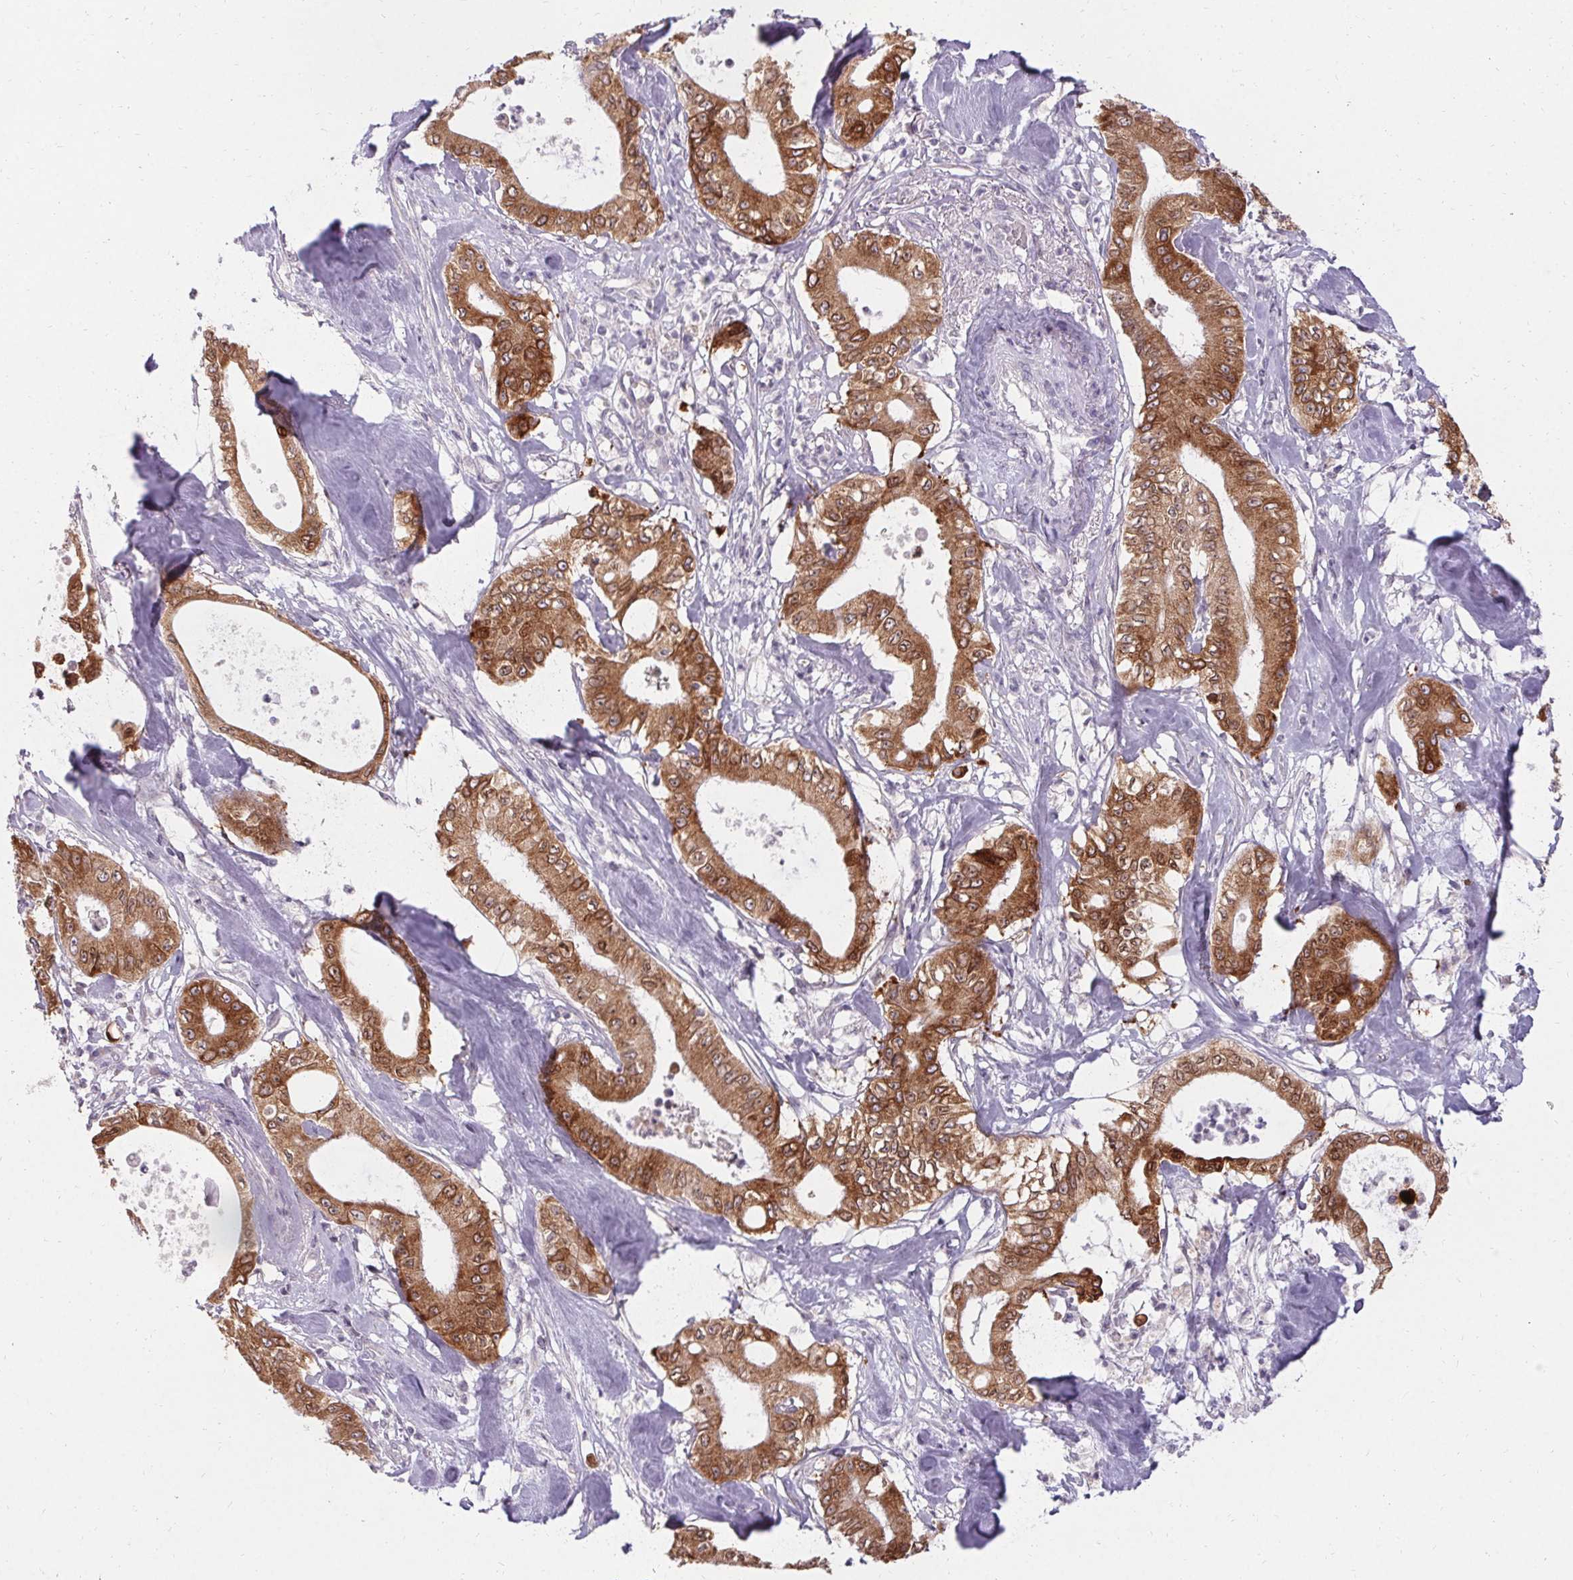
{"staining": {"intensity": "moderate", "quantity": ">75%", "location": "cytoplasmic/membranous,nuclear"}, "tissue": "pancreatic cancer", "cell_type": "Tumor cells", "image_type": "cancer", "snomed": [{"axis": "morphology", "description": "Adenocarcinoma, NOS"}, {"axis": "topography", "description": "Pancreas"}], "caption": "Protein expression analysis of adenocarcinoma (pancreatic) reveals moderate cytoplasmic/membranous and nuclear expression in approximately >75% of tumor cells.", "gene": "HSD17B3", "patient": {"sex": "male", "age": 71}}